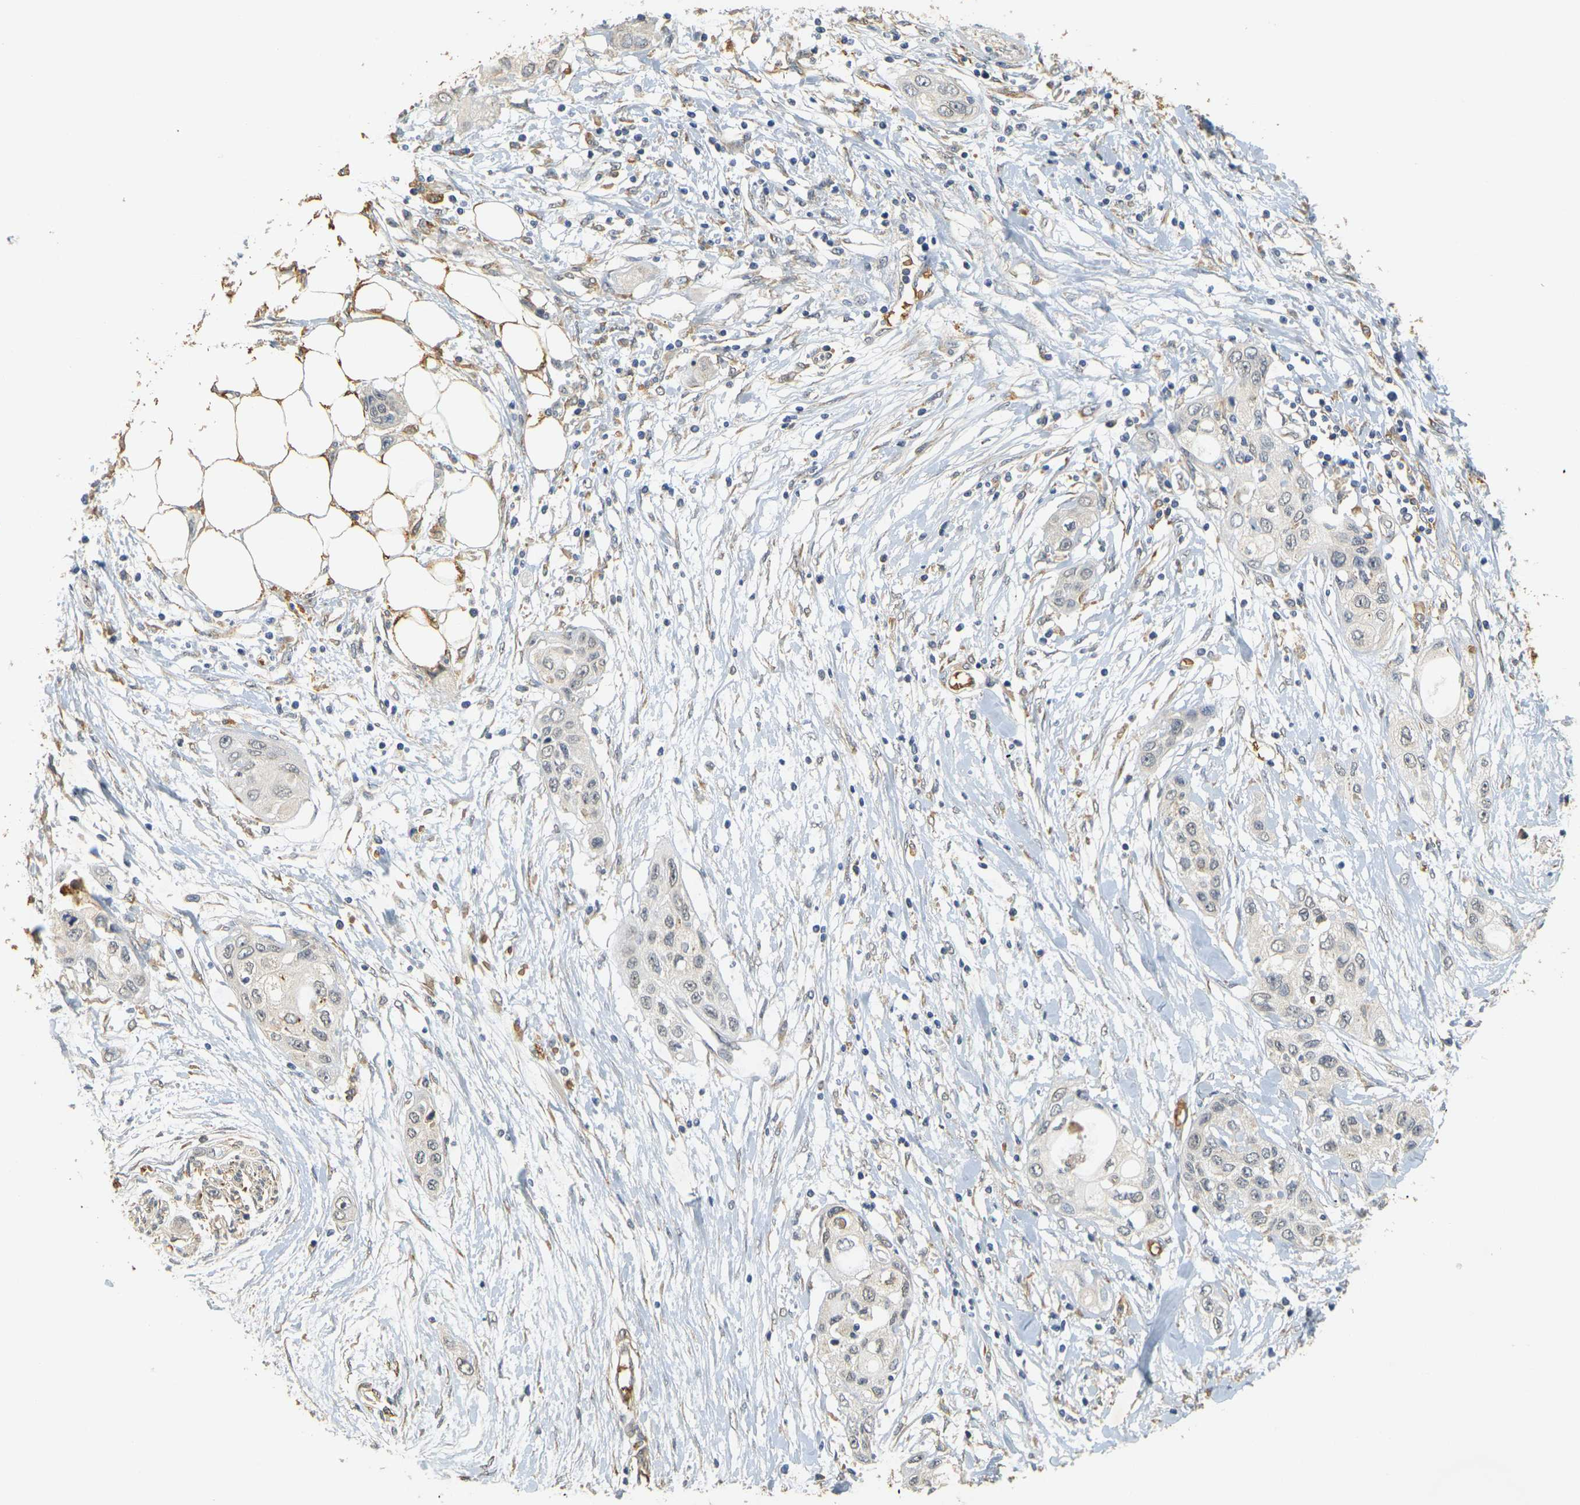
{"staining": {"intensity": "negative", "quantity": "none", "location": "none"}, "tissue": "pancreatic cancer", "cell_type": "Tumor cells", "image_type": "cancer", "snomed": [{"axis": "morphology", "description": "Adenocarcinoma, NOS"}, {"axis": "topography", "description": "Pancreas"}], "caption": "DAB immunohistochemical staining of human adenocarcinoma (pancreatic) exhibits no significant expression in tumor cells.", "gene": "MEGF9", "patient": {"sex": "female", "age": 70}}